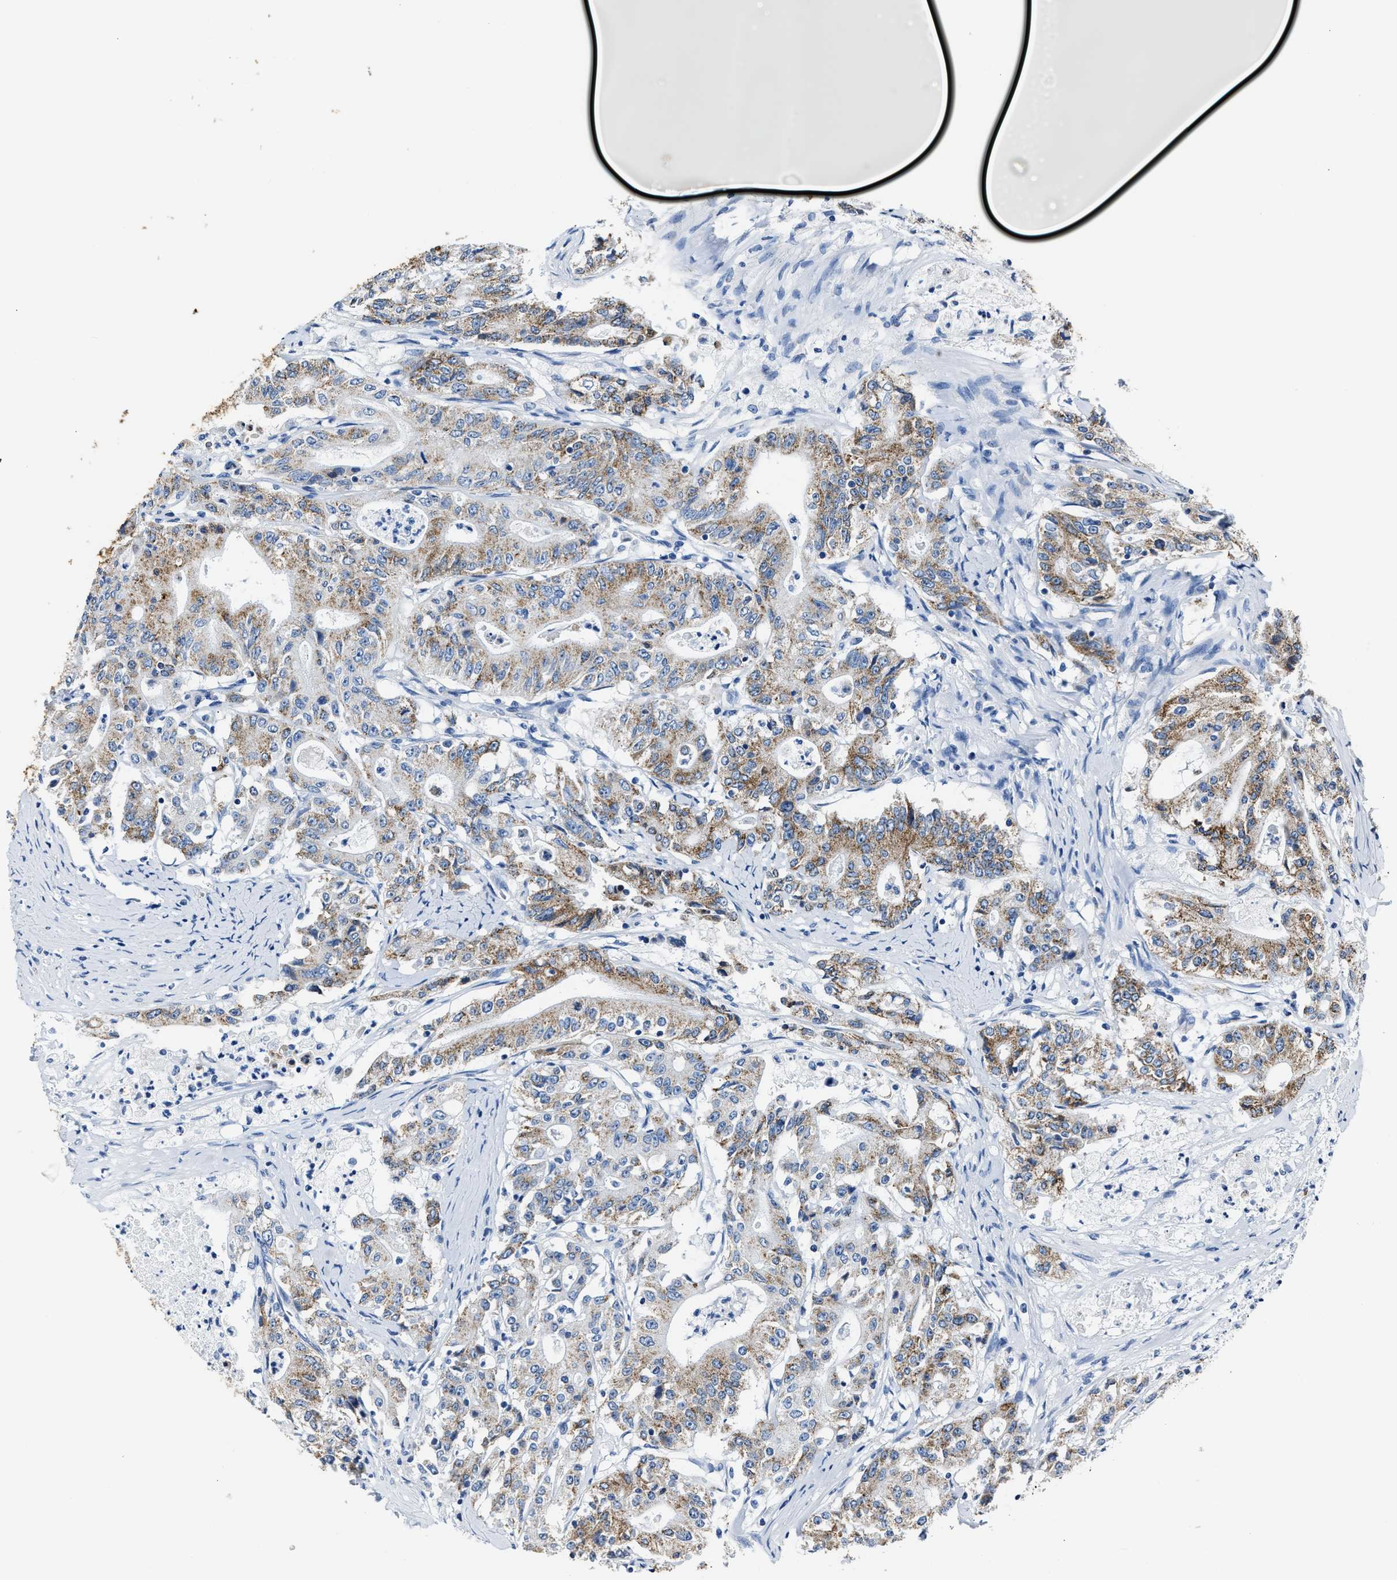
{"staining": {"intensity": "moderate", "quantity": ">75%", "location": "cytoplasmic/membranous"}, "tissue": "colorectal cancer", "cell_type": "Tumor cells", "image_type": "cancer", "snomed": [{"axis": "morphology", "description": "Adenocarcinoma, NOS"}, {"axis": "topography", "description": "Colon"}], "caption": "Moderate cytoplasmic/membranous staining for a protein is present in approximately >75% of tumor cells of colorectal cancer (adenocarcinoma) using IHC.", "gene": "AMACR", "patient": {"sex": "female", "age": 77}}